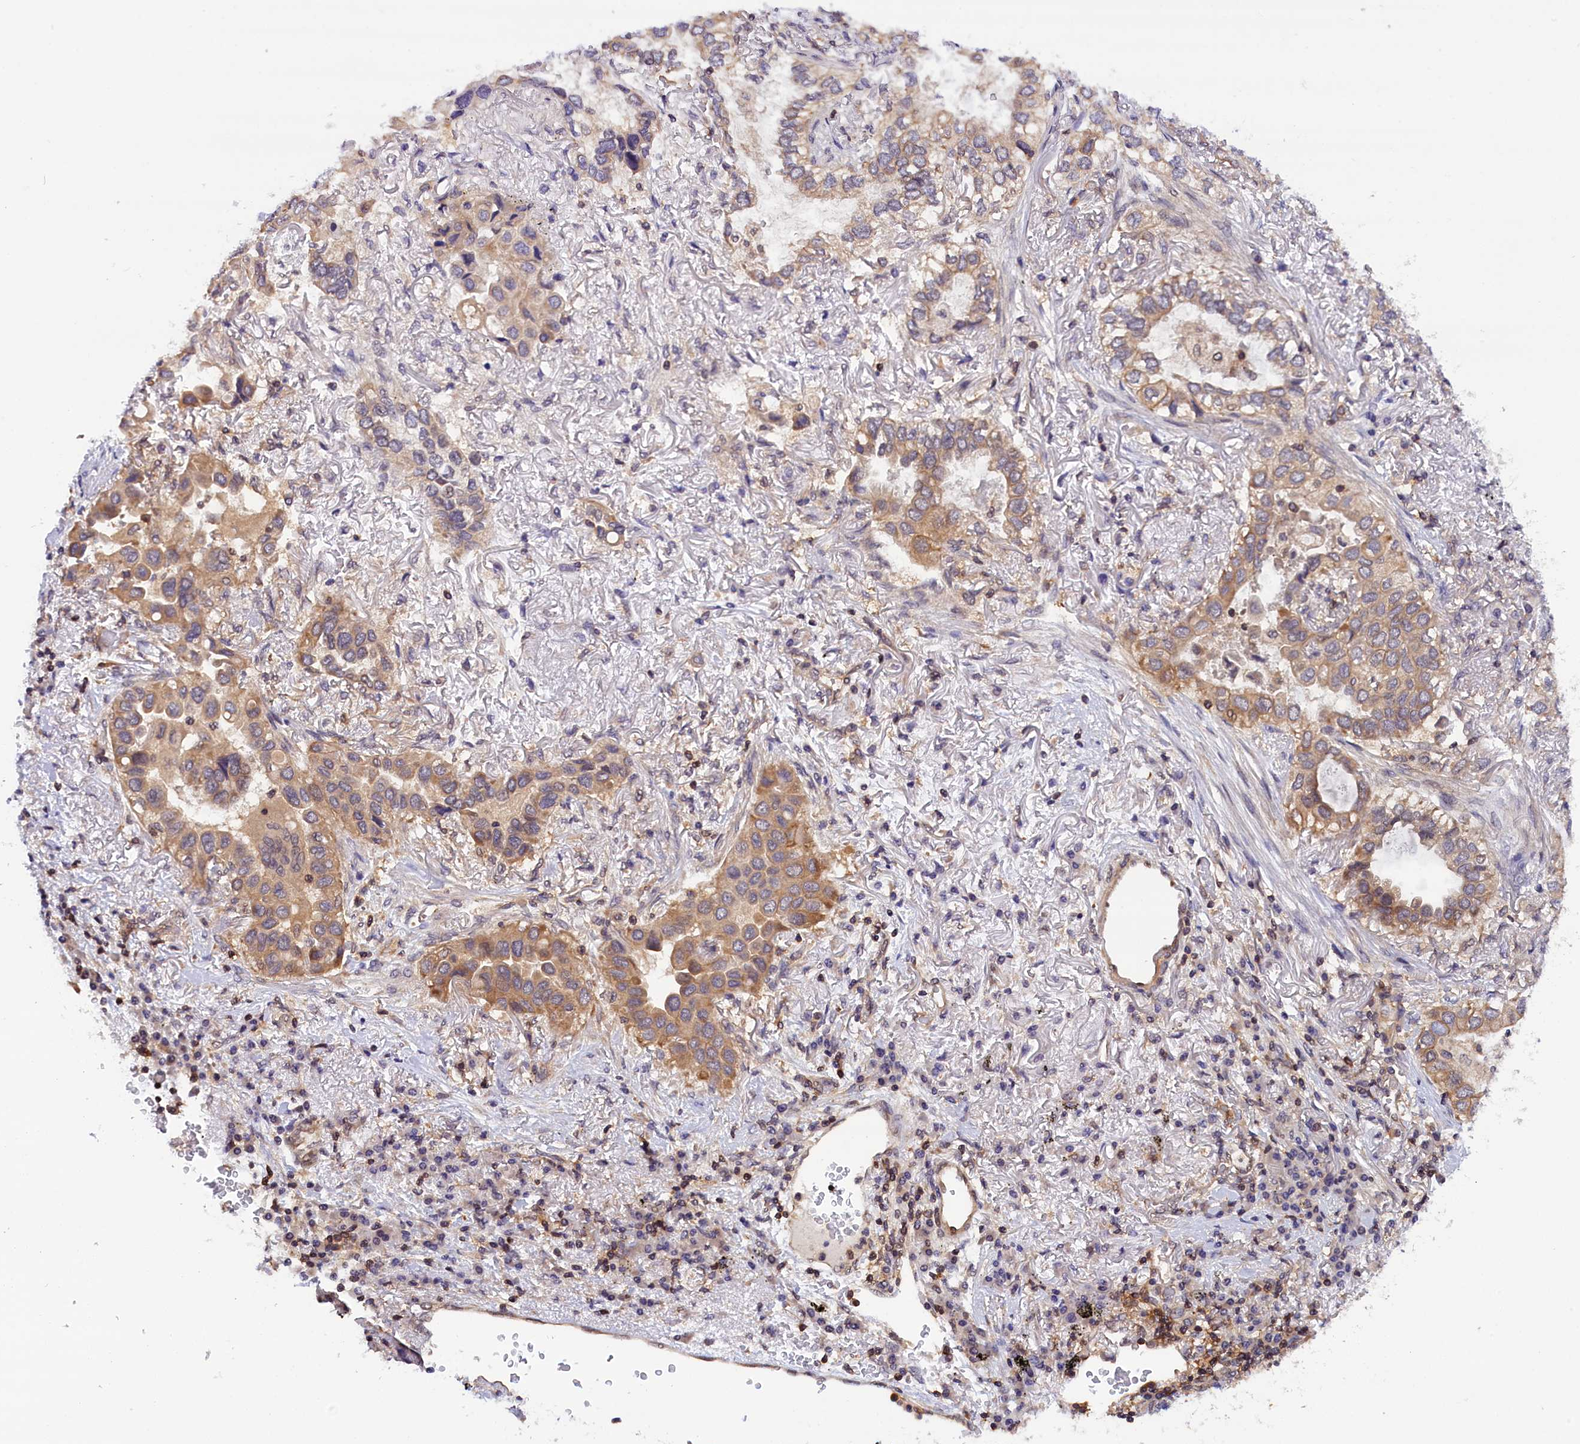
{"staining": {"intensity": "moderate", "quantity": ">75%", "location": "cytoplasmic/membranous"}, "tissue": "lung cancer", "cell_type": "Tumor cells", "image_type": "cancer", "snomed": [{"axis": "morphology", "description": "Adenocarcinoma, NOS"}, {"axis": "topography", "description": "Lung"}], "caption": "This micrograph reveals lung cancer (adenocarcinoma) stained with IHC to label a protein in brown. The cytoplasmic/membranous of tumor cells show moderate positivity for the protein. Nuclei are counter-stained blue.", "gene": "TBCB", "patient": {"sex": "female", "age": 76}}